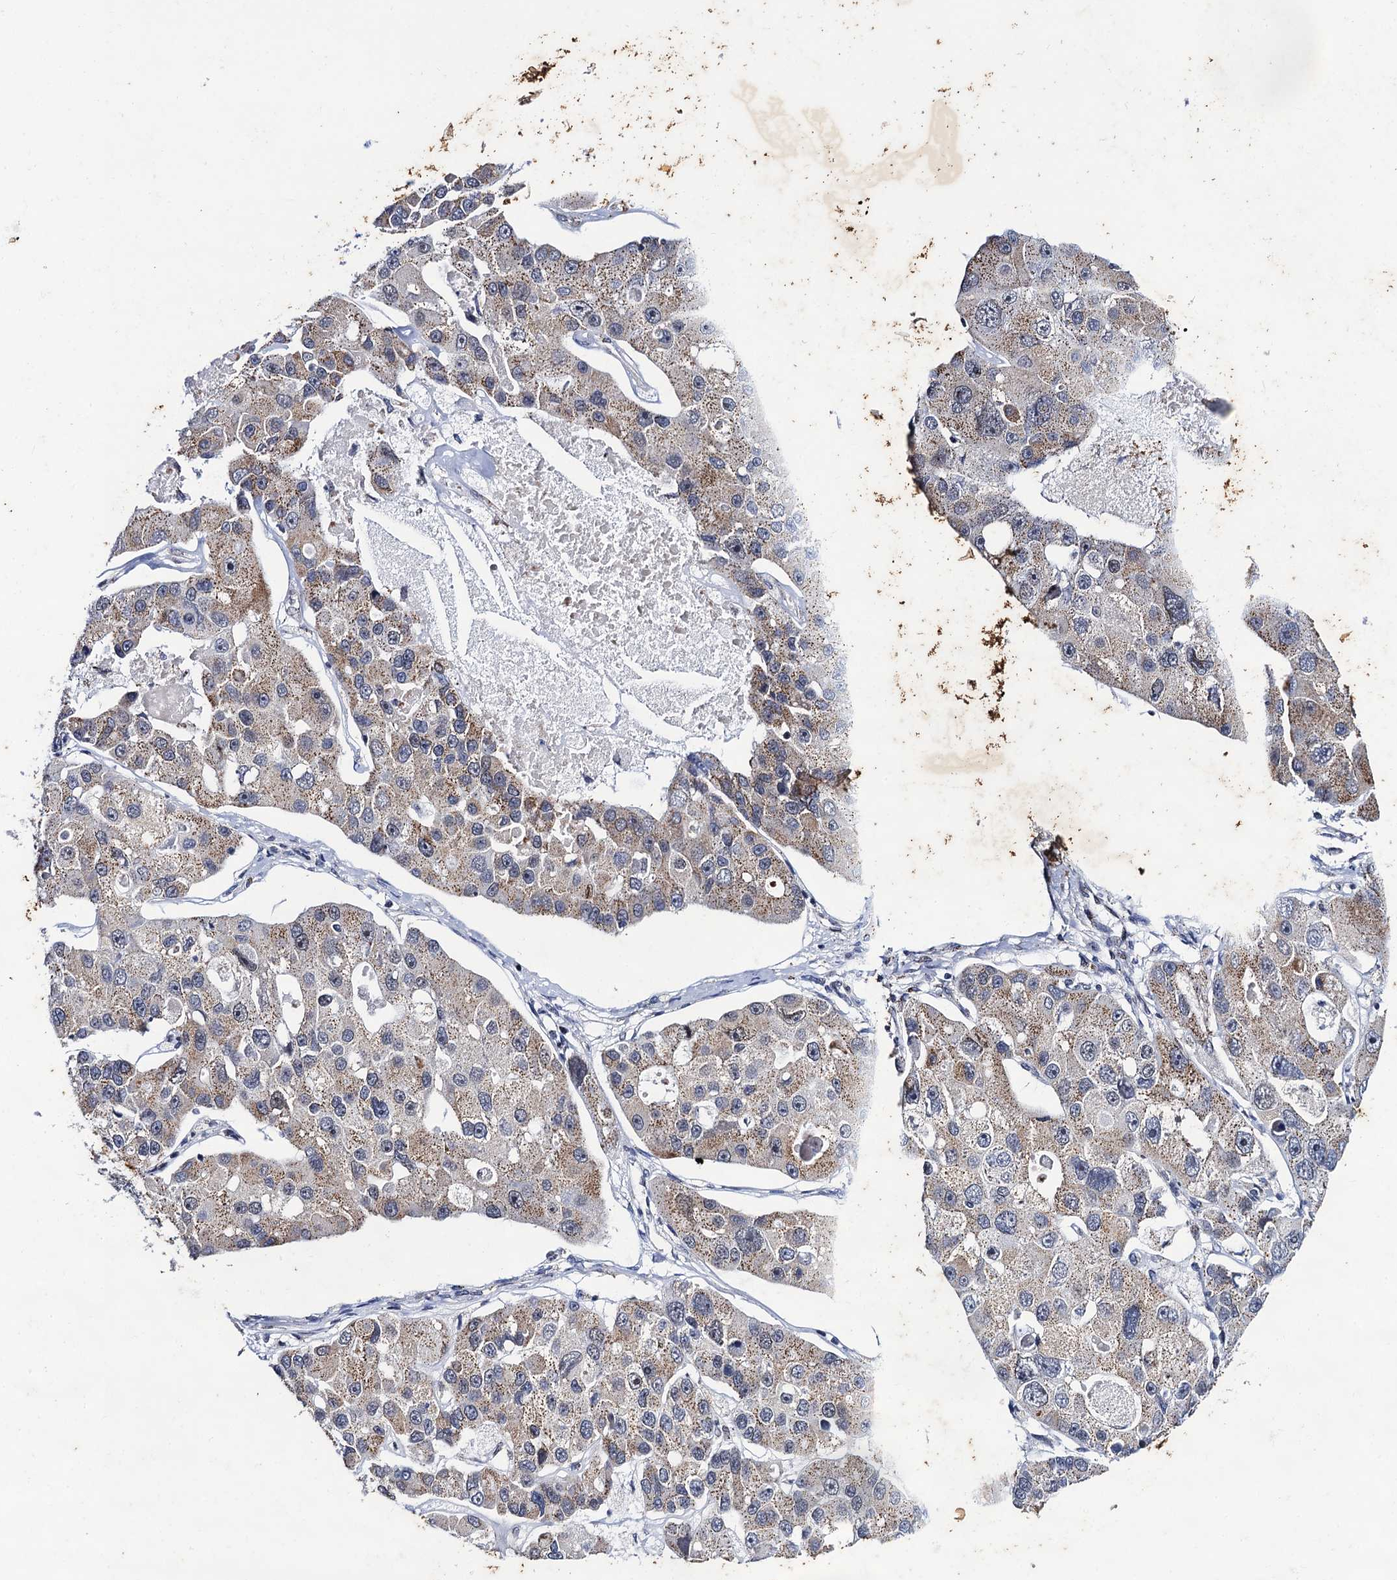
{"staining": {"intensity": "moderate", "quantity": ">75%", "location": "cytoplasmic/membranous"}, "tissue": "lung cancer", "cell_type": "Tumor cells", "image_type": "cancer", "snomed": [{"axis": "morphology", "description": "Adenocarcinoma, NOS"}, {"axis": "topography", "description": "Lung"}], "caption": "This is an image of immunohistochemistry staining of adenocarcinoma (lung), which shows moderate expression in the cytoplasmic/membranous of tumor cells.", "gene": "THAP2", "patient": {"sex": "female", "age": 54}}